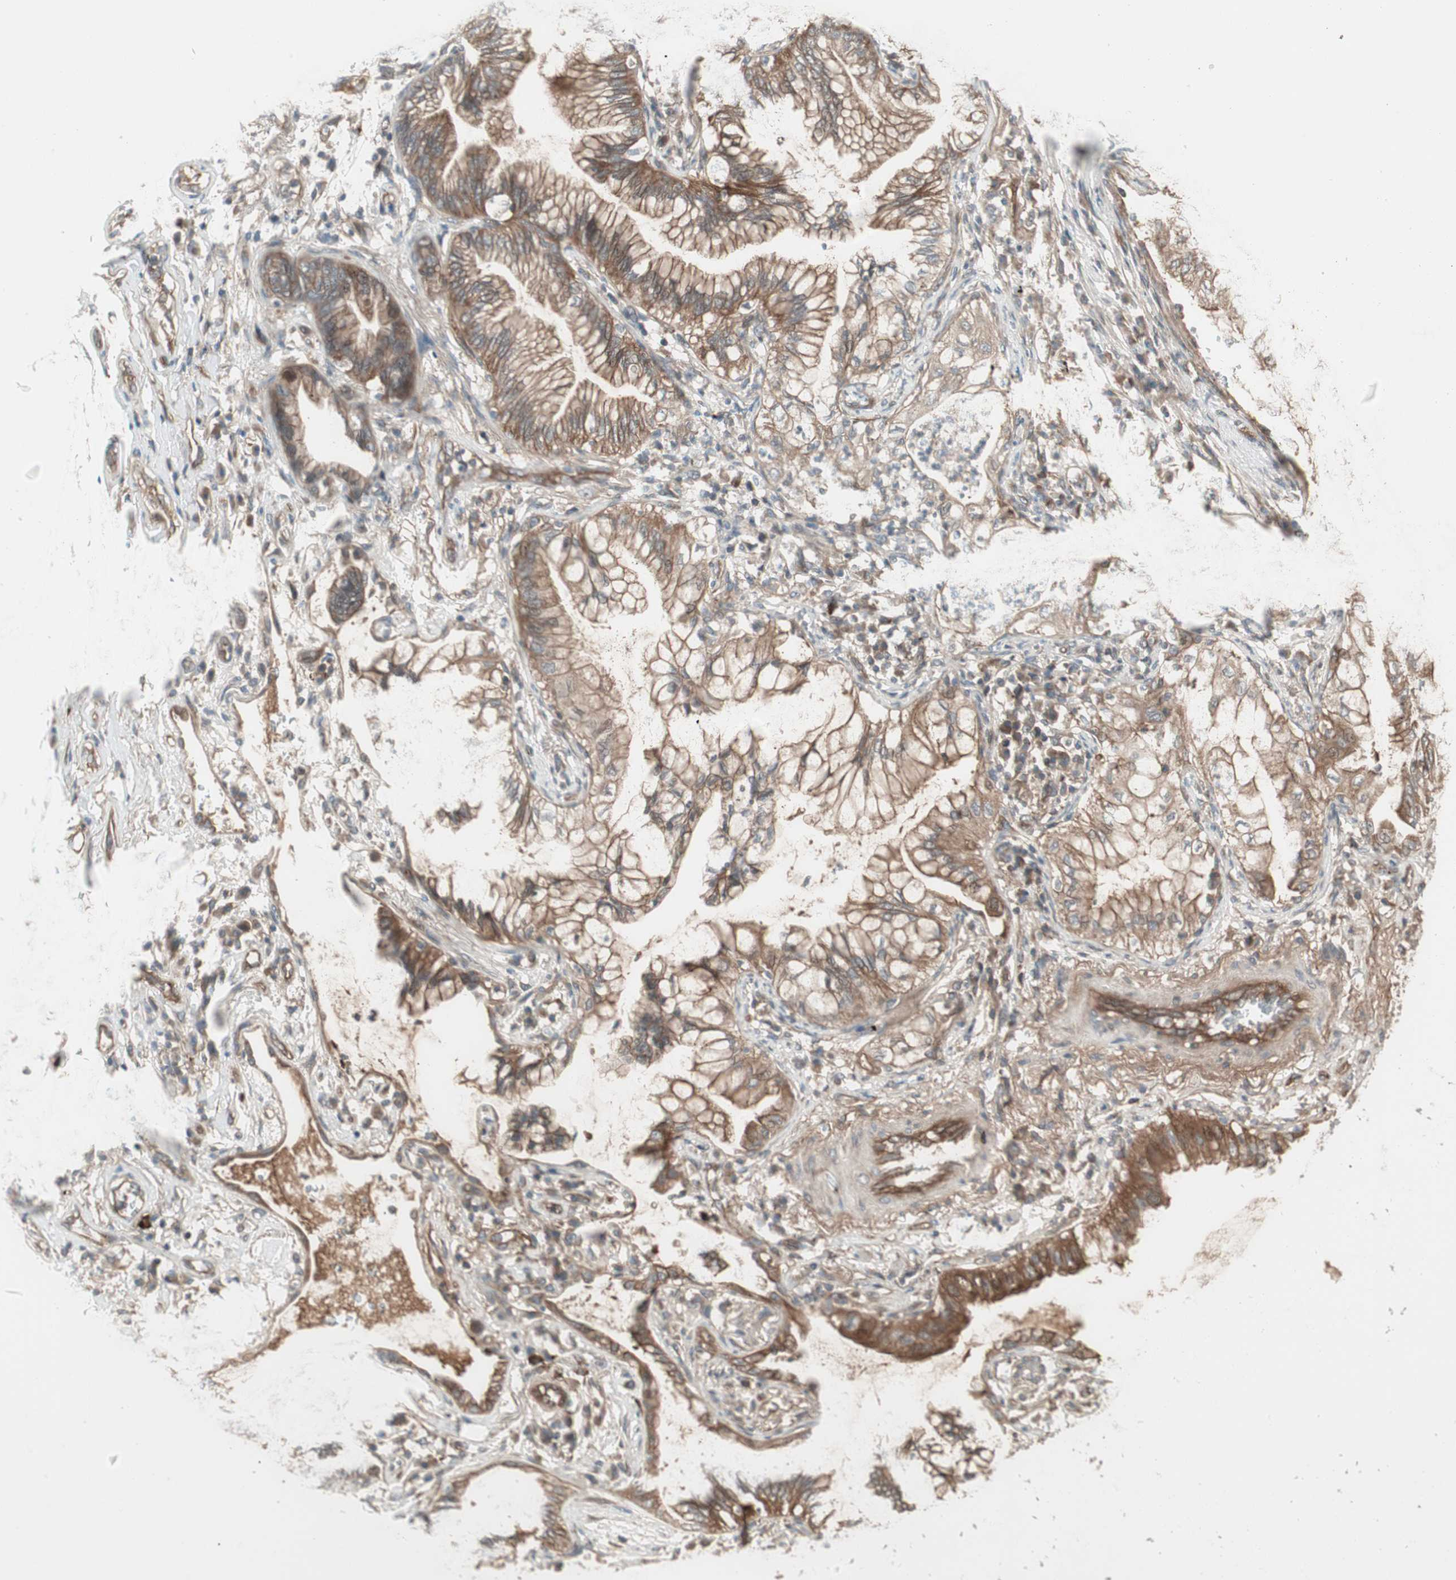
{"staining": {"intensity": "strong", "quantity": ">75%", "location": "cytoplasmic/membranous"}, "tissue": "lung cancer", "cell_type": "Tumor cells", "image_type": "cancer", "snomed": [{"axis": "morphology", "description": "Adenocarcinoma, NOS"}, {"axis": "topography", "description": "Lung"}], "caption": "Protein staining of lung cancer tissue displays strong cytoplasmic/membranous staining in about >75% of tumor cells.", "gene": "TFPI", "patient": {"sex": "female", "age": 70}}